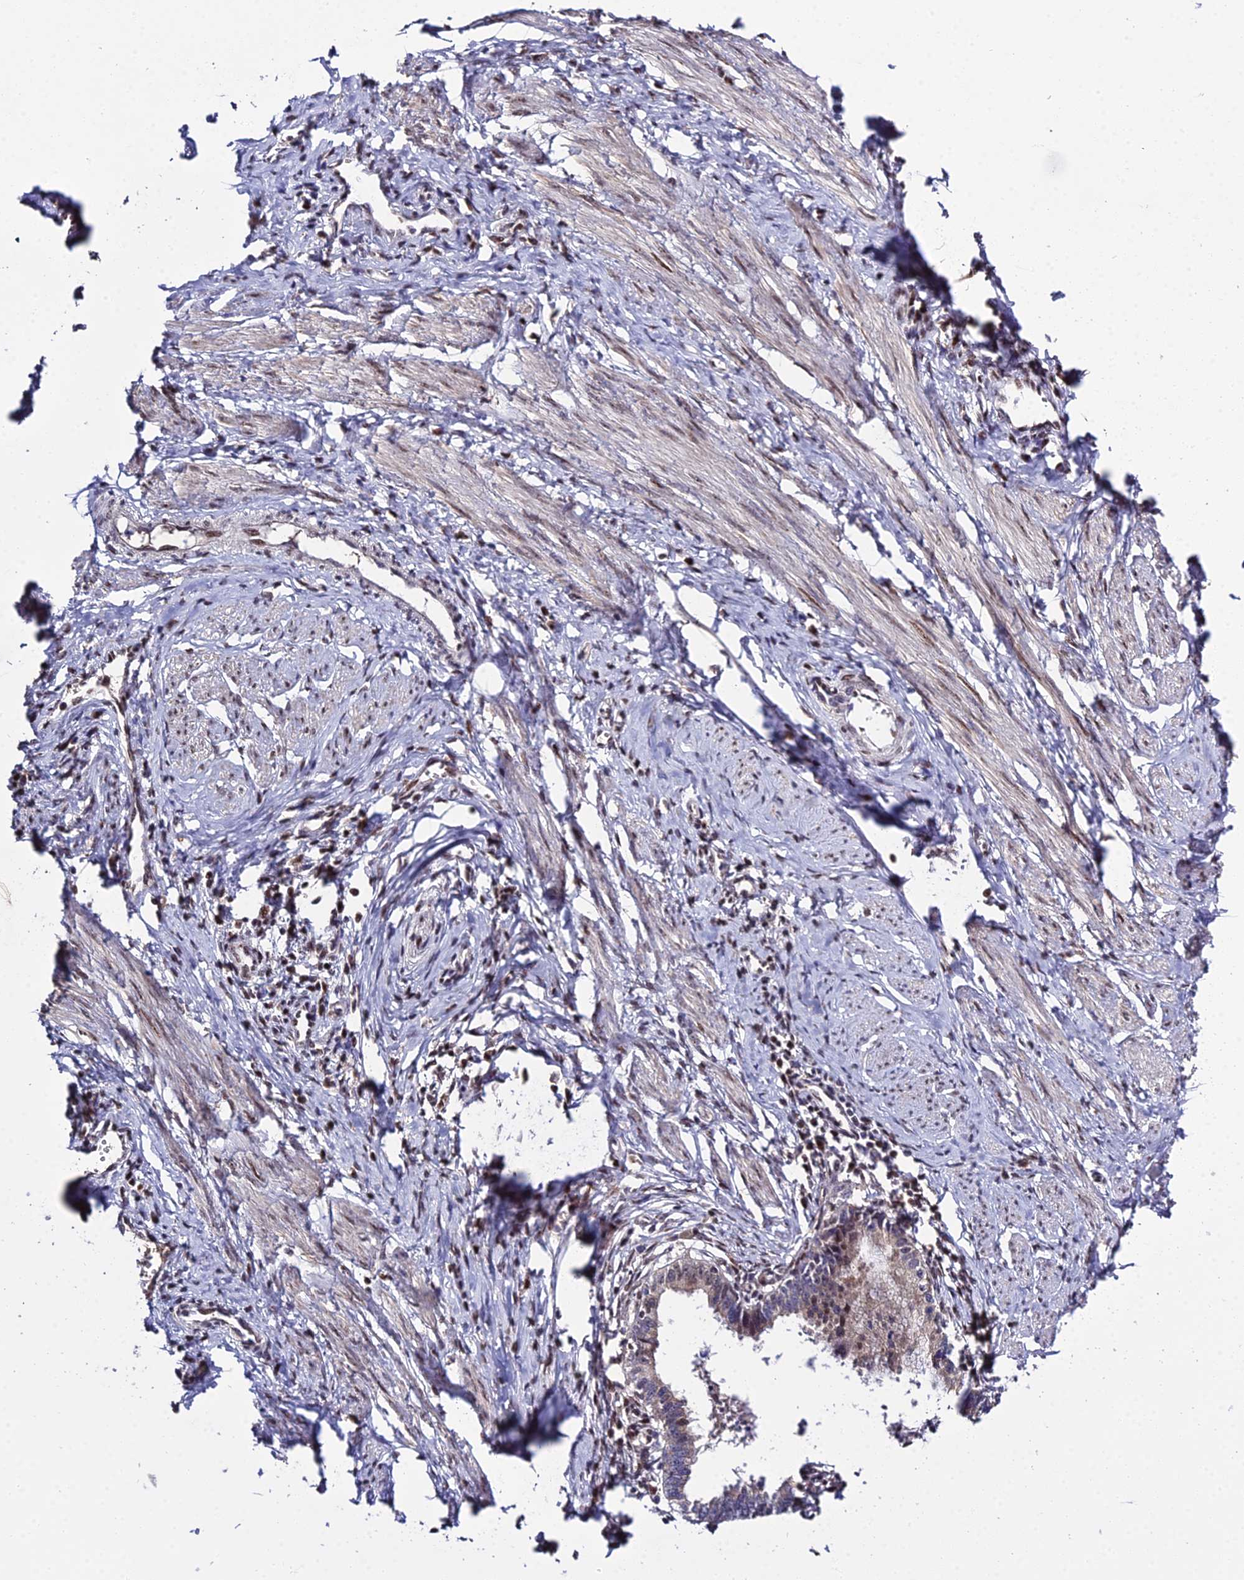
{"staining": {"intensity": "negative", "quantity": "none", "location": "none"}, "tissue": "cervical cancer", "cell_type": "Tumor cells", "image_type": "cancer", "snomed": [{"axis": "morphology", "description": "Adenocarcinoma, NOS"}, {"axis": "topography", "description": "Cervix"}], "caption": "The IHC image has no significant staining in tumor cells of cervical cancer (adenocarcinoma) tissue.", "gene": "ARL2", "patient": {"sex": "female", "age": 36}}